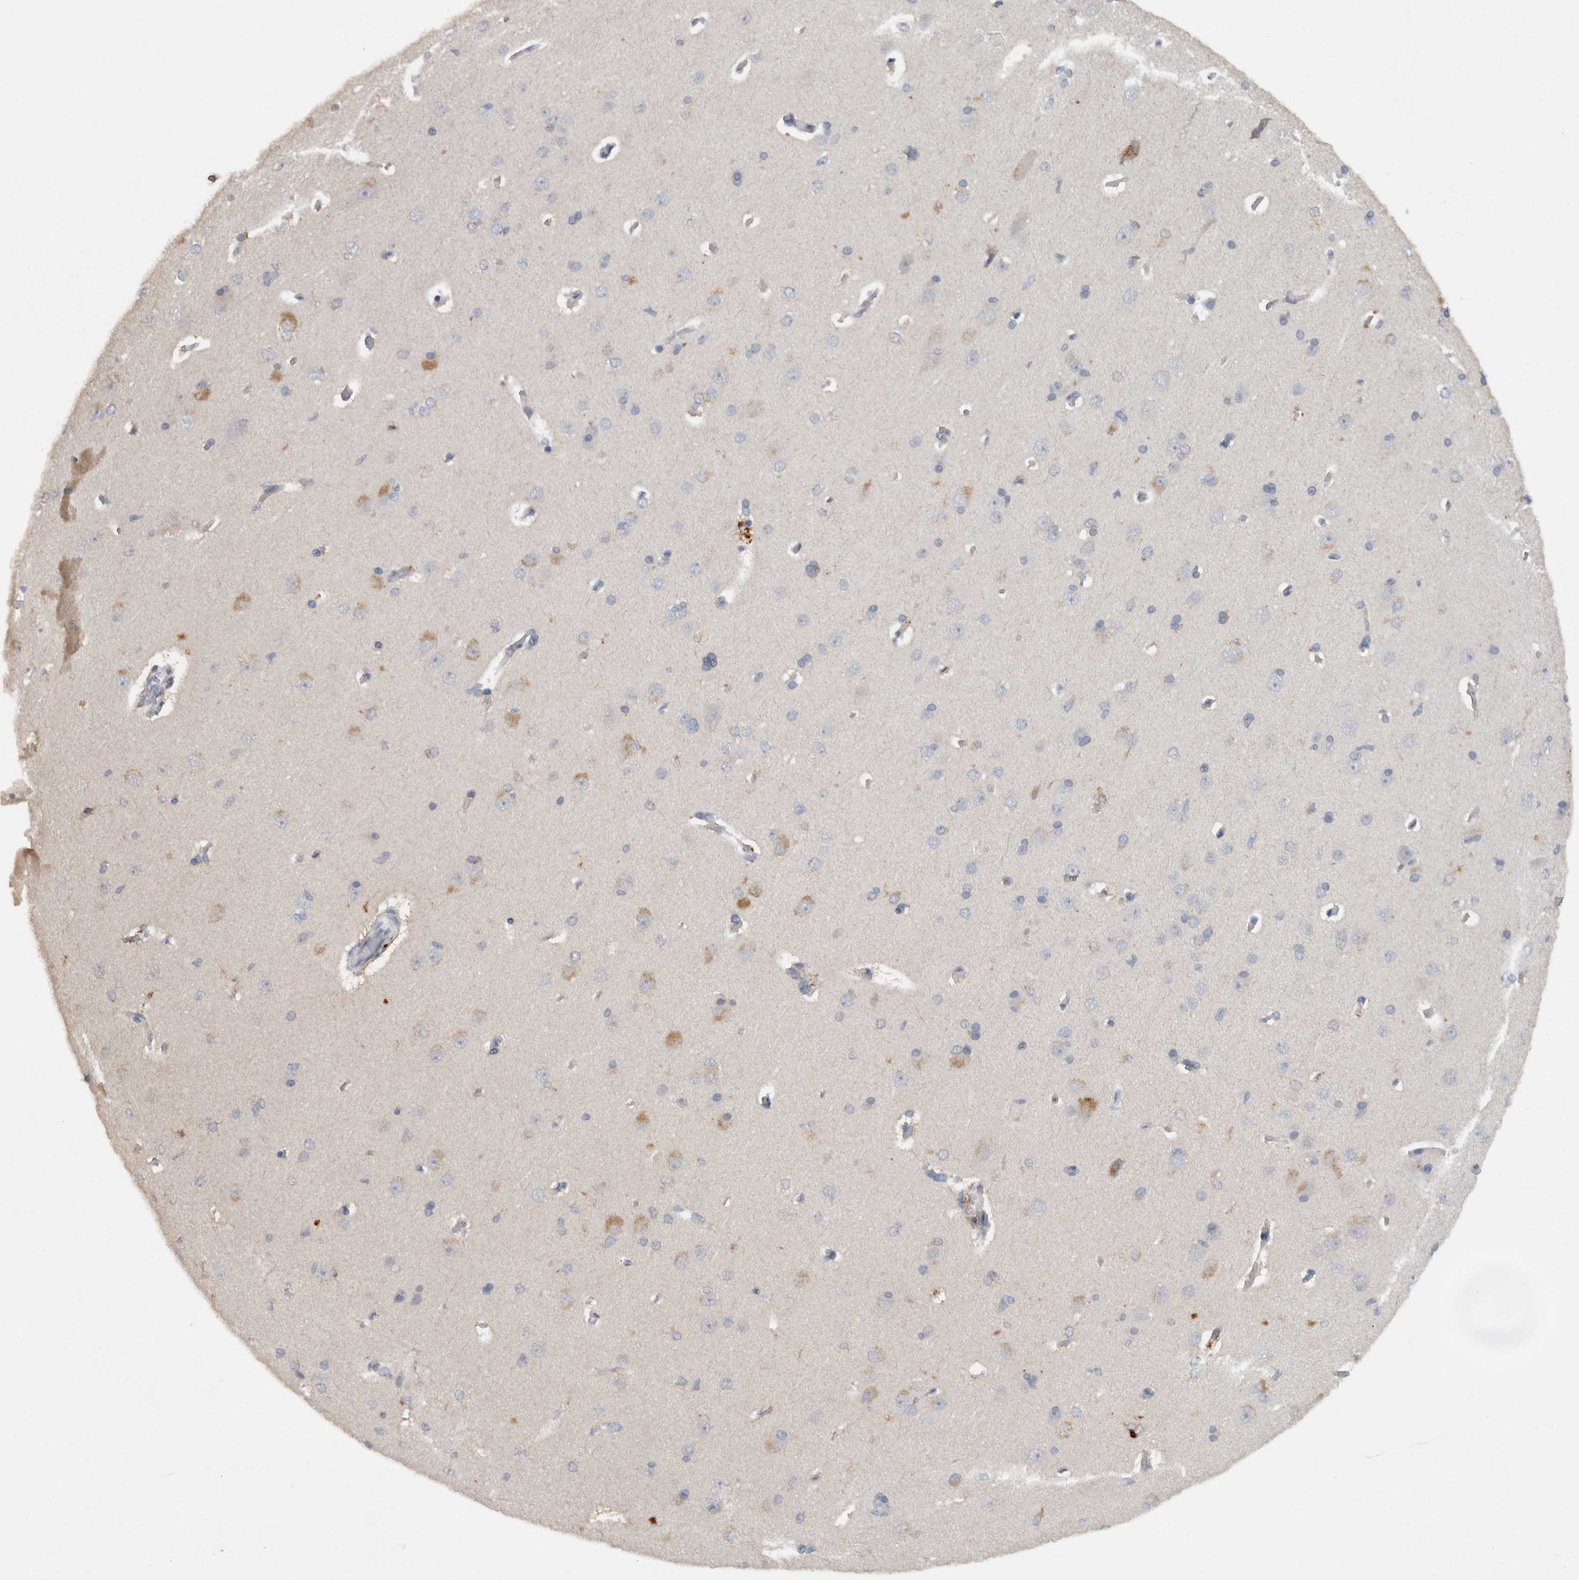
{"staining": {"intensity": "negative", "quantity": "none", "location": "none"}, "tissue": "cerebral cortex", "cell_type": "Endothelial cells", "image_type": "normal", "snomed": [{"axis": "morphology", "description": "Normal tissue, NOS"}, {"axis": "topography", "description": "Cerebral cortex"}], "caption": "An immunohistochemistry image of benign cerebral cortex is shown. There is no staining in endothelial cells of cerebral cortex. (Immunohistochemistry (ihc), brightfield microscopy, high magnification).", "gene": "HEXD", "patient": {"sex": "male", "age": 62}}